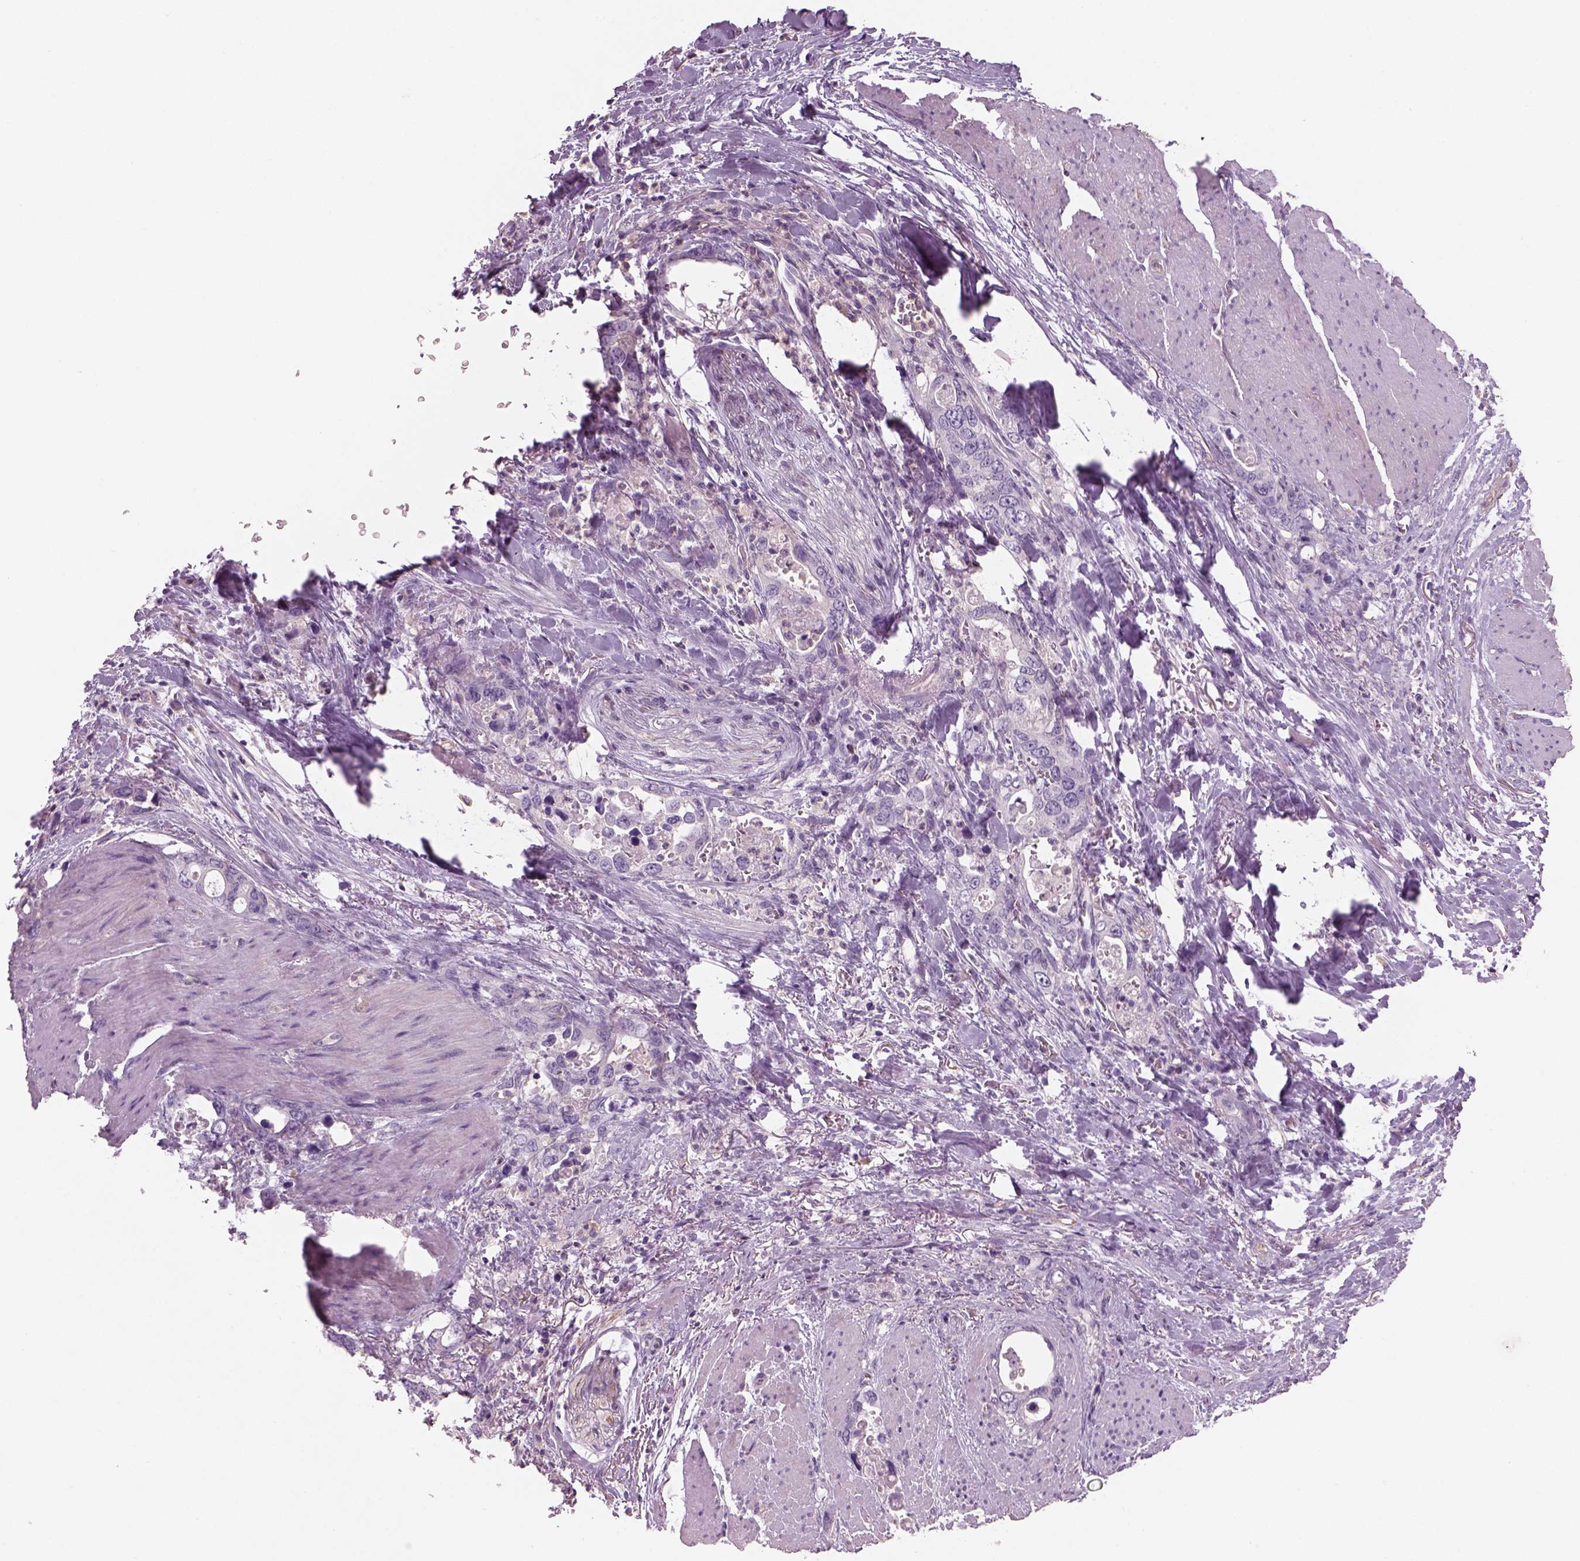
{"staining": {"intensity": "negative", "quantity": "none", "location": "none"}, "tissue": "stomach cancer", "cell_type": "Tumor cells", "image_type": "cancer", "snomed": [{"axis": "morphology", "description": "Normal tissue, NOS"}, {"axis": "morphology", "description": "Adenocarcinoma, NOS"}, {"axis": "topography", "description": "Esophagus"}, {"axis": "topography", "description": "Stomach, upper"}], "caption": "High magnification brightfield microscopy of stomach cancer stained with DAB (3,3'-diaminobenzidine) (brown) and counterstained with hematoxylin (blue): tumor cells show no significant expression.", "gene": "SLC1A7", "patient": {"sex": "male", "age": 74}}